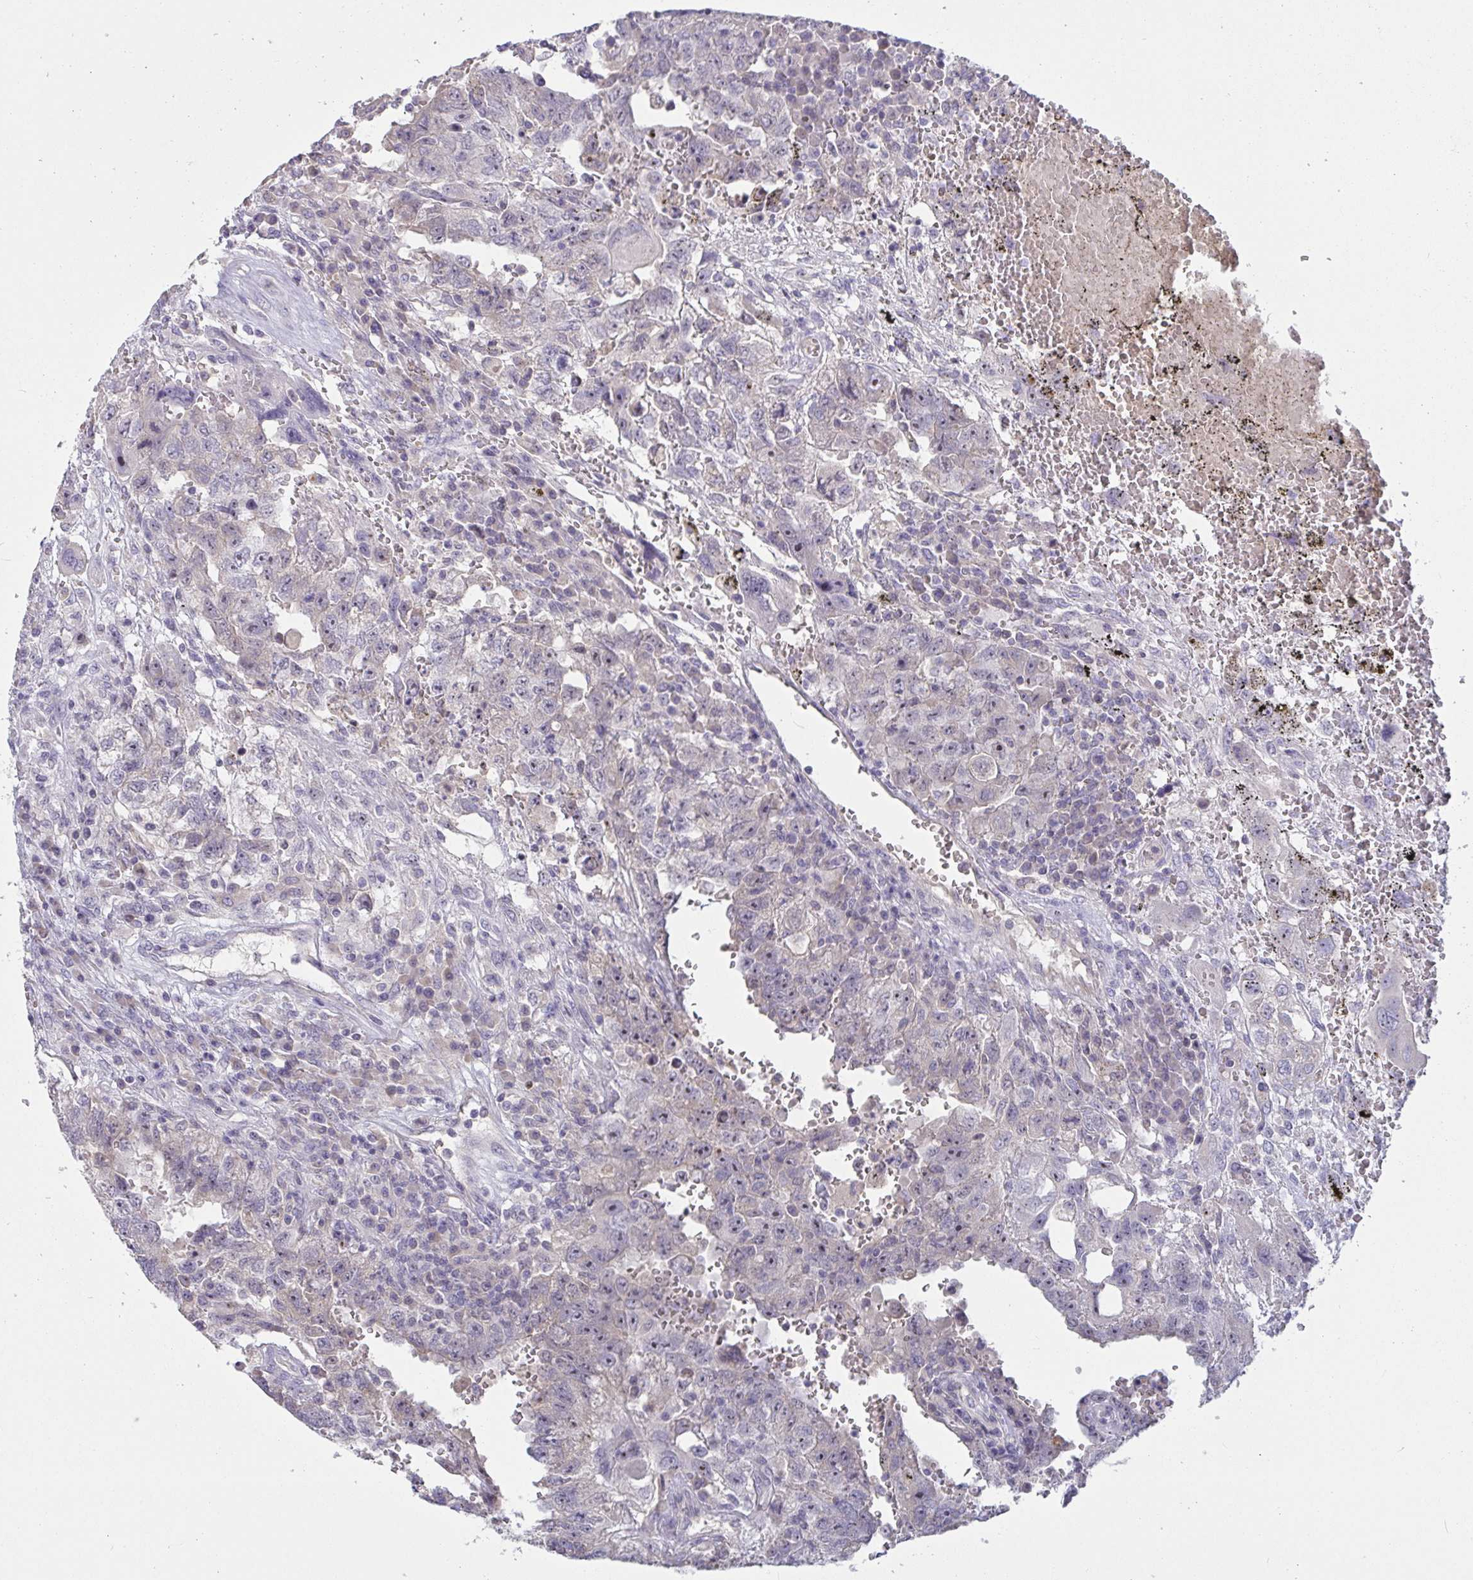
{"staining": {"intensity": "negative", "quantity": "none", "location": "none"}, "tissue": "testis cancer", "cell_type": "Tumor cells", "image_type": "cancer", "snomed": [{"axis": "morphology", "description": "Carcinoma, Embryonal, NOS"}, {"axis": "topography", "description": "Testis"}], "caption": "Tumor cells show no significant protein expression in embryonal carcinoma (testis).", "gene": "MYC", "patient": {"sex": "male", "age": 26}}